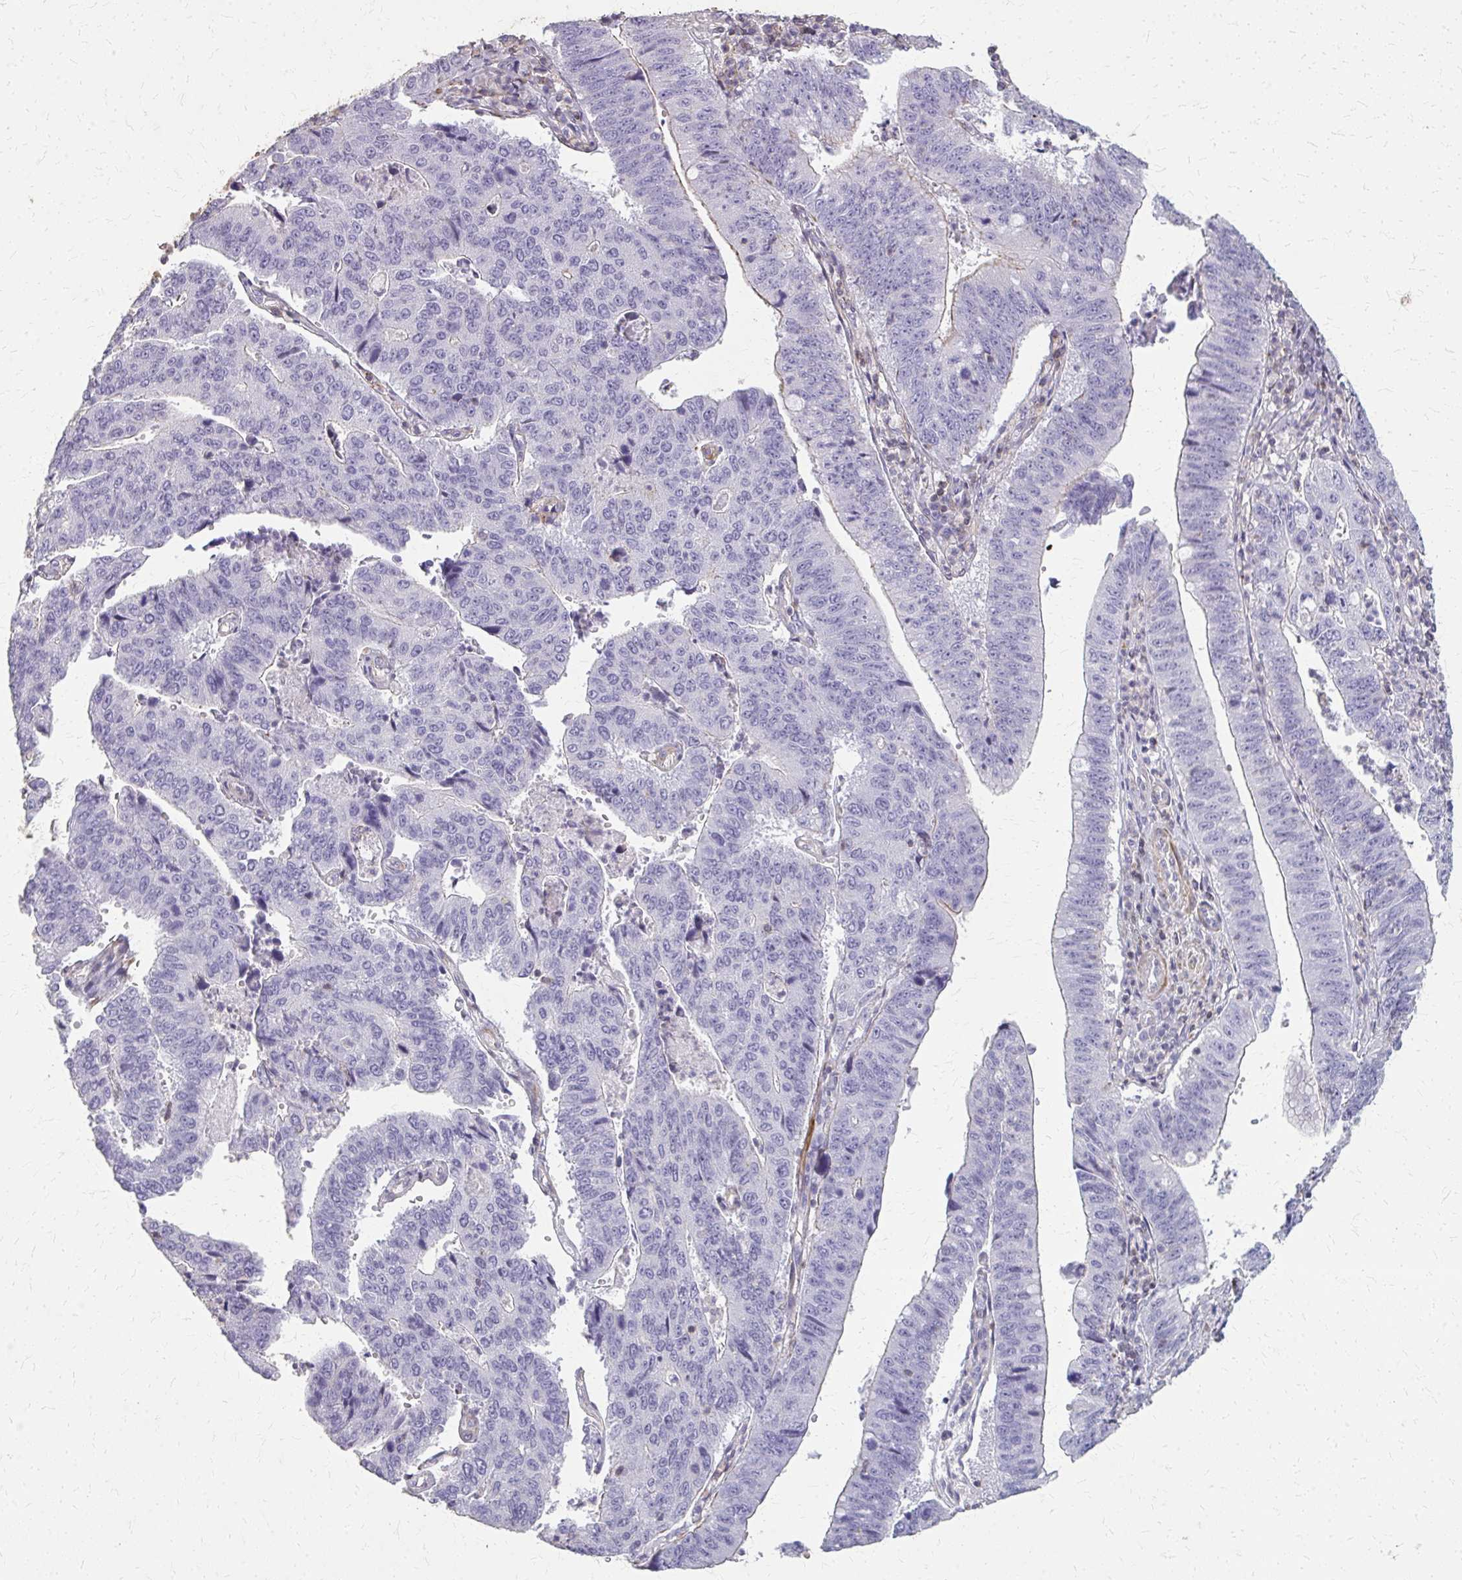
{"staining": {"intensity": "negative", "quantity": "none", "location": "none"}, "tissue": "stomach cancer", "cell_type": "Tumor cells", "image_type": "cancer", "snomed": [{"axis": "morphology", "description": "Adenocarcinoma, NOS"}, {"axis": "topography", "description": "Stomach"}], "caption": "Immunohistochemical staining of stomach adenocarcinoma displays no significant staining in tumor cells.", "gene": "TENM4", "patient": {"sex": "male", "age": 59}}